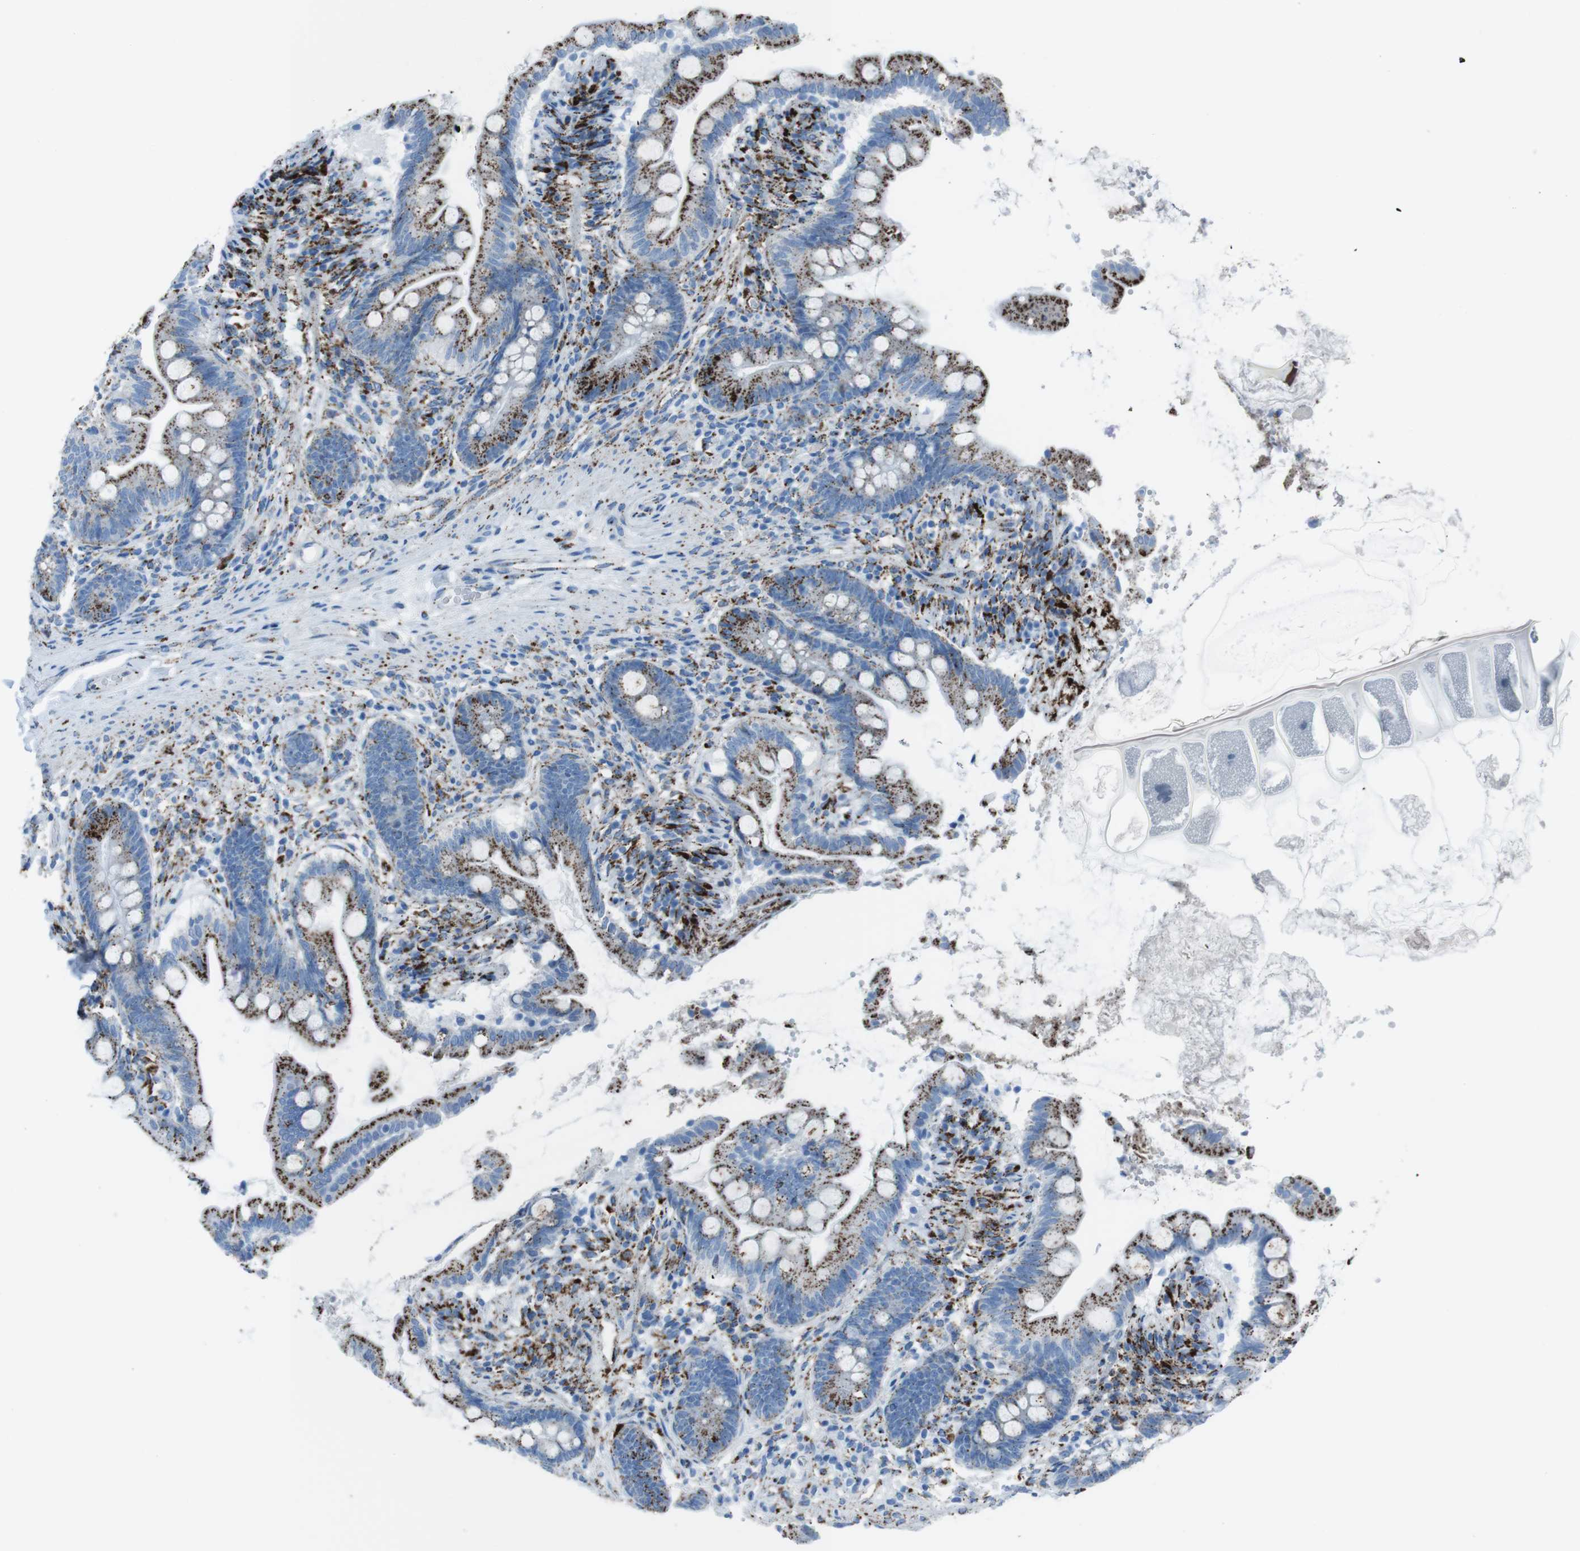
{"staining": {"intensity": "strong", "quantity": ">75%", "location": "cytoplasmic/membranous"}, "tissue": "small intestine", "cell_type": "Glandular cells", "image_type": "normal", "snomed": [{"axis": "morphology", "description": "Normal tissue, NOS"}, {"axis": "topography", "description": "Small intestine"}], "caption": "The image shows immunohistochemical staining of normal small intestine. There is strong cytoplasmic/membranous expression is appreciated in about >75% of glandular cells. The staining is performed using DAB (3,3'-diaminobenzidine) brown chromogen to label protein expression. The nuclei are counter-stained blue using hematoxylin.", "gene": "SCARB2", "patient": {"sex": "female", "age": 56}}